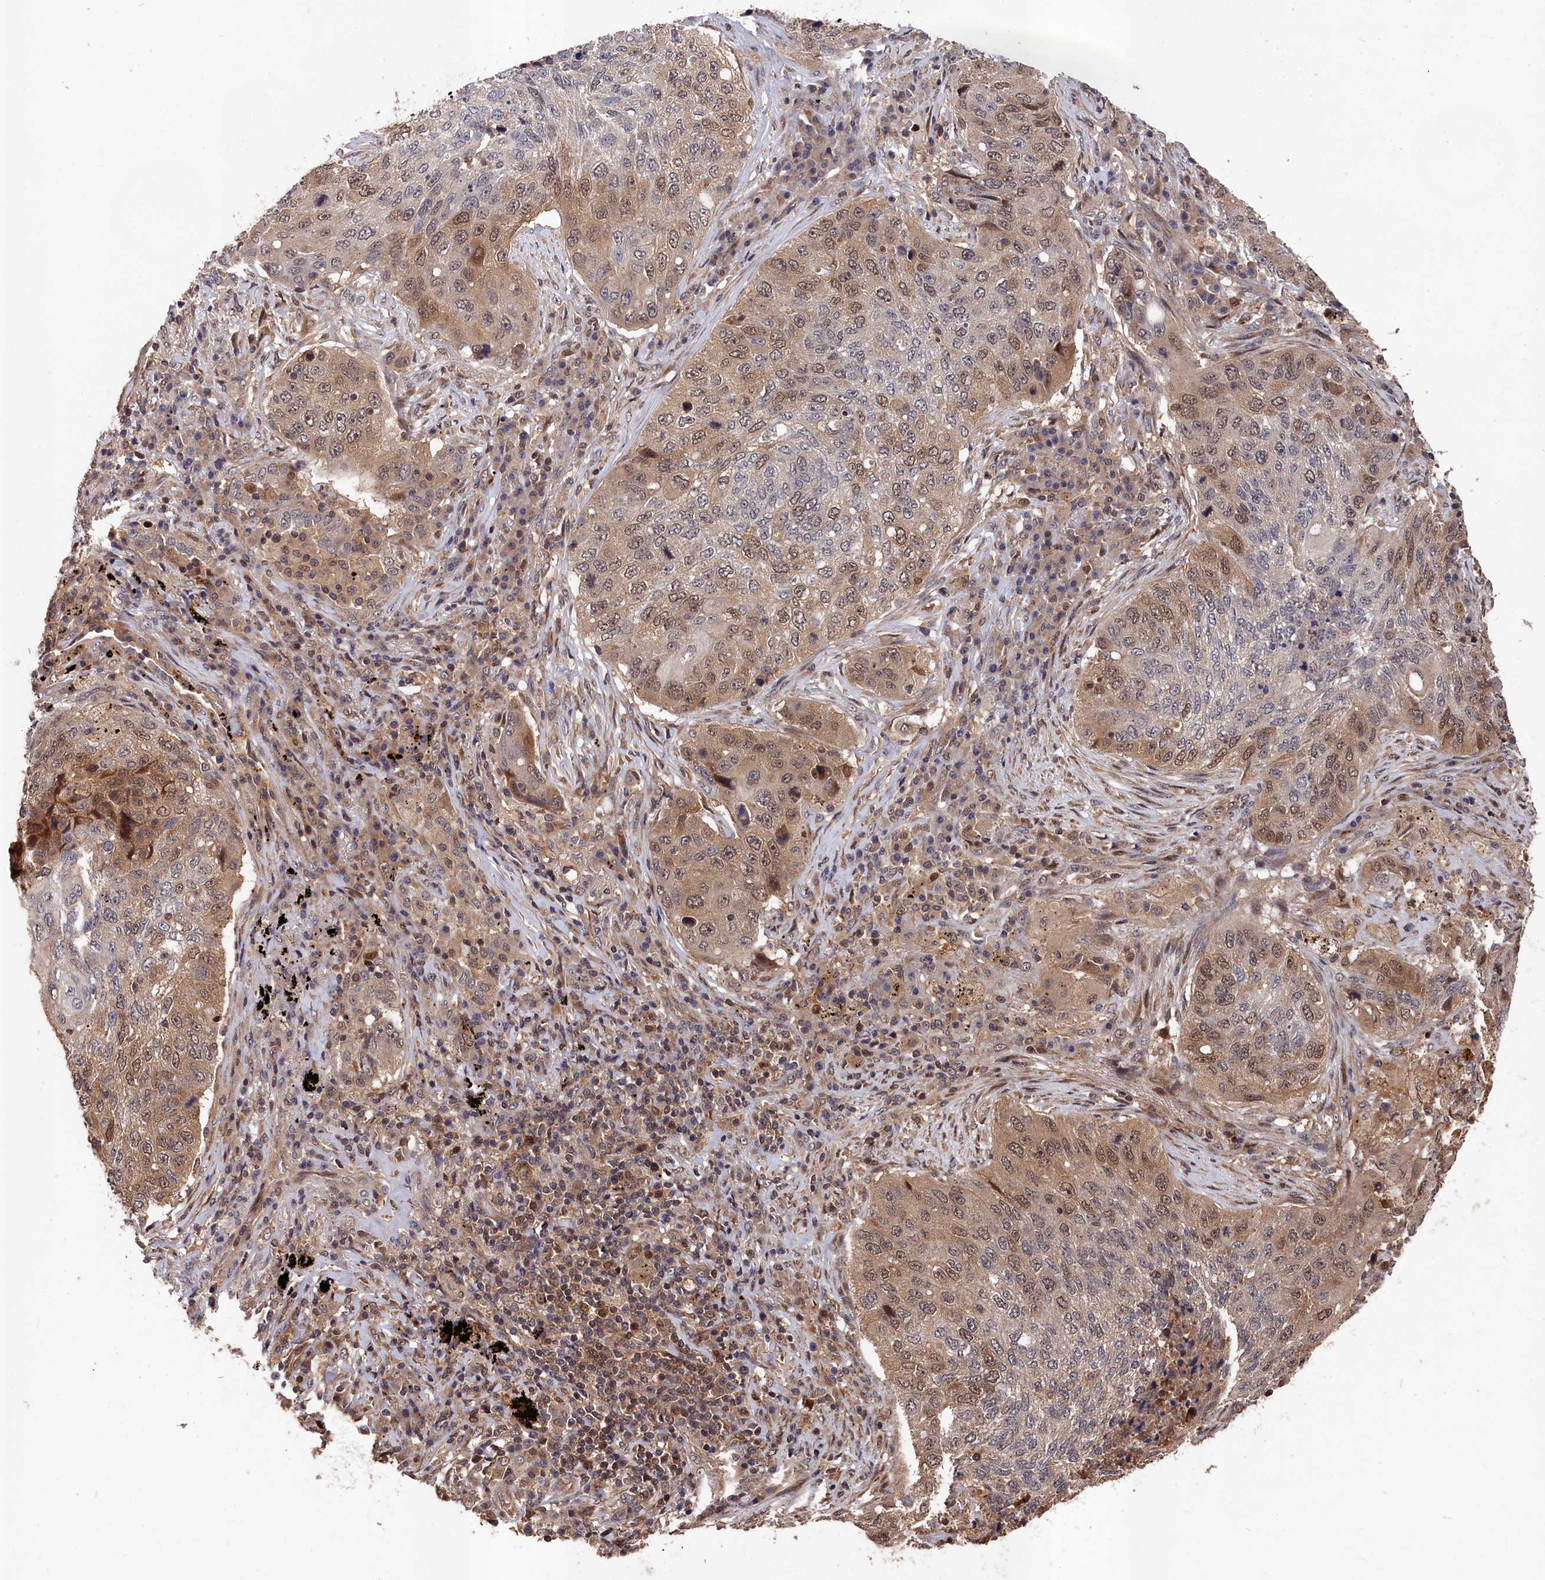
{"staining": {"intensity": "moderate", "quantity": "25%-75%", "location": "cytoplasmic/membranous,nuclear"}, "tissue": "lung cancer", "cell_type": "Tumor cells", "image_type": "cancer", "snomed": [{"axis": "morphology", "description": "Squamous cell carcinoma, NOS"}, {"axis": "topography", "description": "Lung"}], "caption": "High-power microscopy captured an immunohistochemistry histopathology image of lung cancer (squamous cell carcinoma), revealing moderate cytoplasmic/membranous and nuclear staining in about 25%-75% of tumor cells. (Brightfield microscopy of DAB IHC at high magnification).", "gene": "RMI2", "patient": {"sex": "female", "age": 63}}